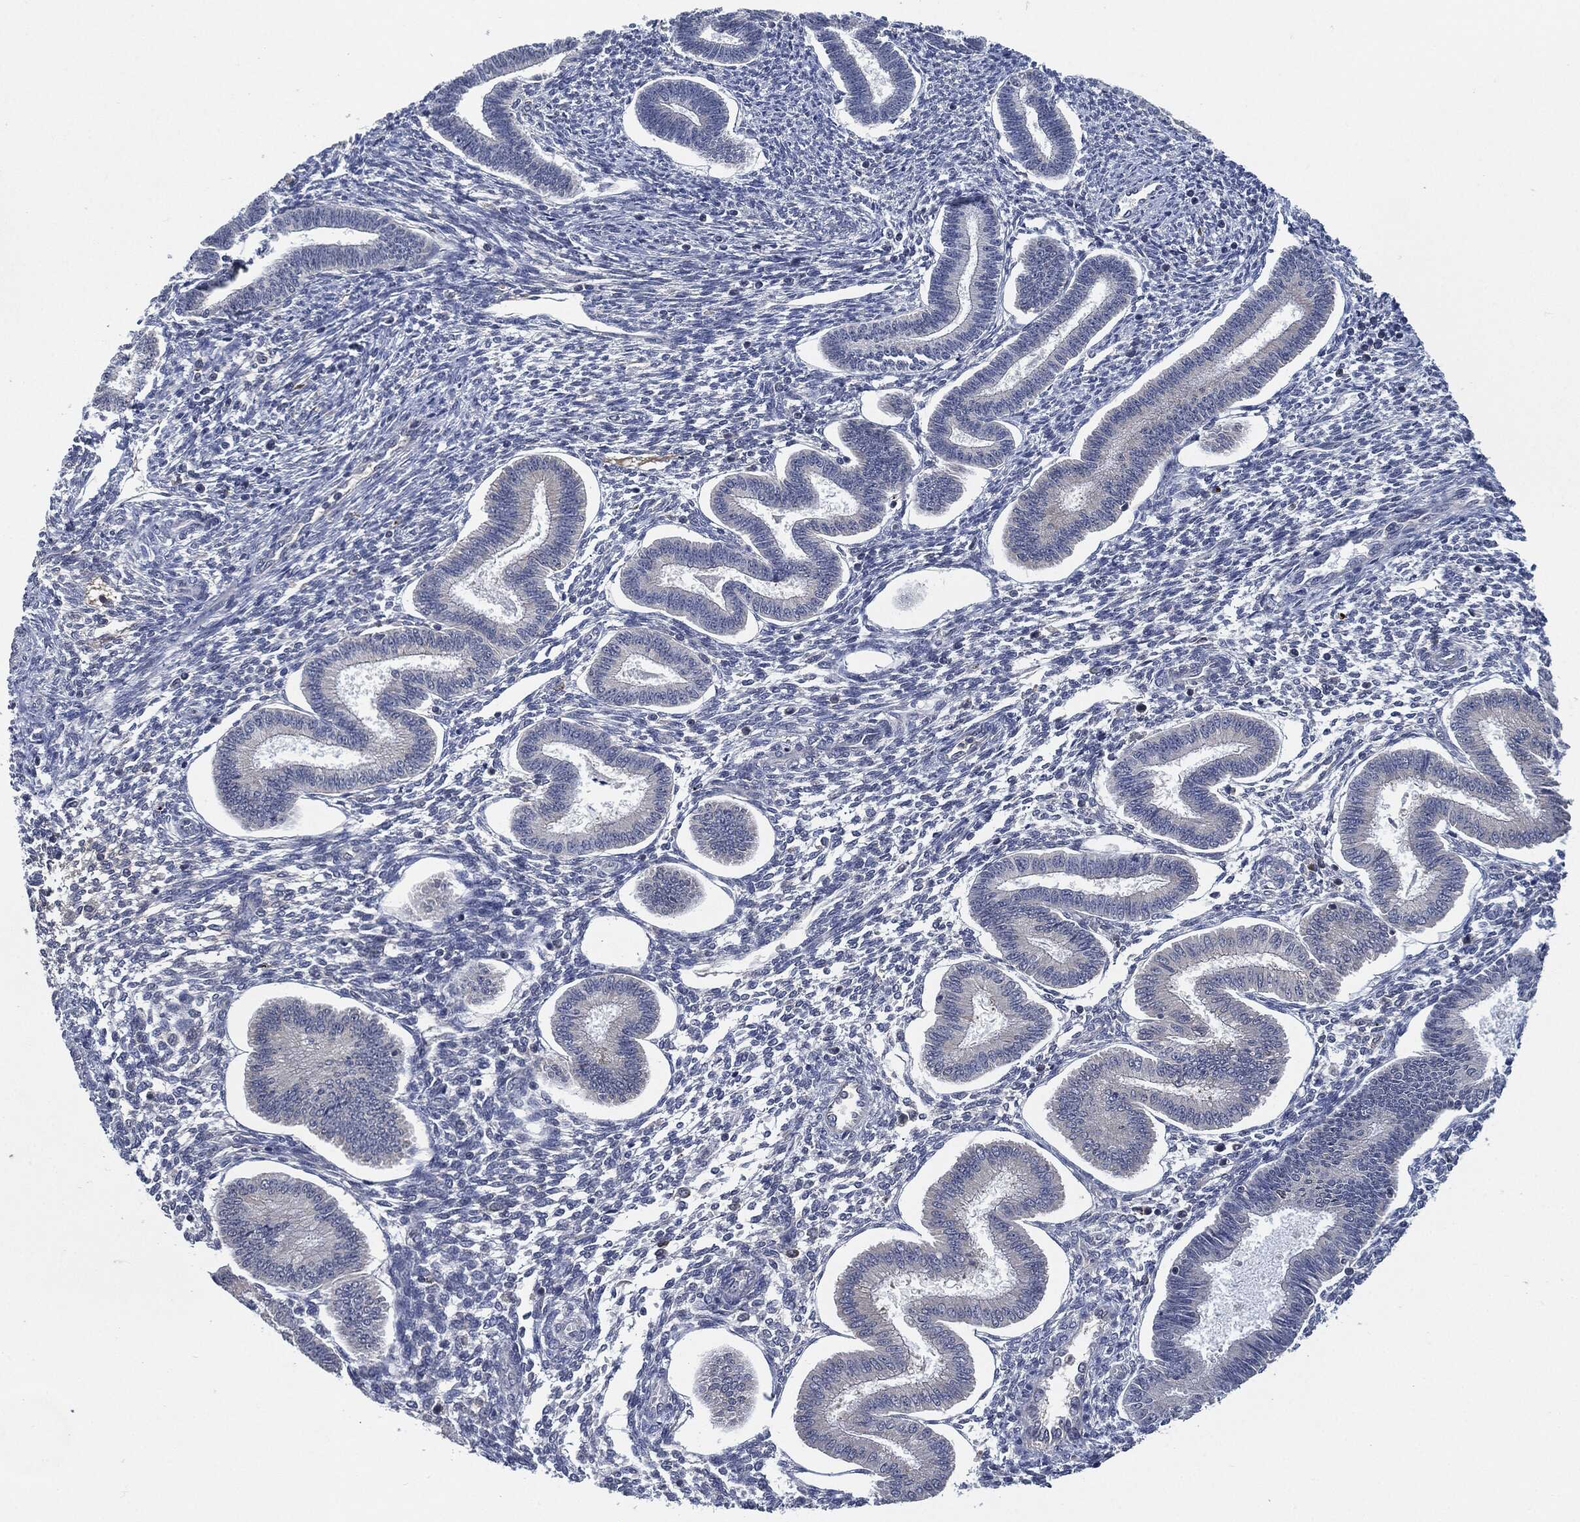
{"staining": {"intensity": "negative", "quantity": "none", "location": "none"}, "tissue": "endometrium", "cell_type": "Cells in endometrial stroma", "image_type": "normal", "snomed": [{"axis": "morphology", "description": "Normal tissue, NOS"}, {"axis": "topography", "description": "Endometrium"}], "caption": "The image demonstrates no staining of cells in endometrial stroma in unremarkable endometrium.", "gene": "IL2RG", "patient": {"sex": "female", "age": 43}}